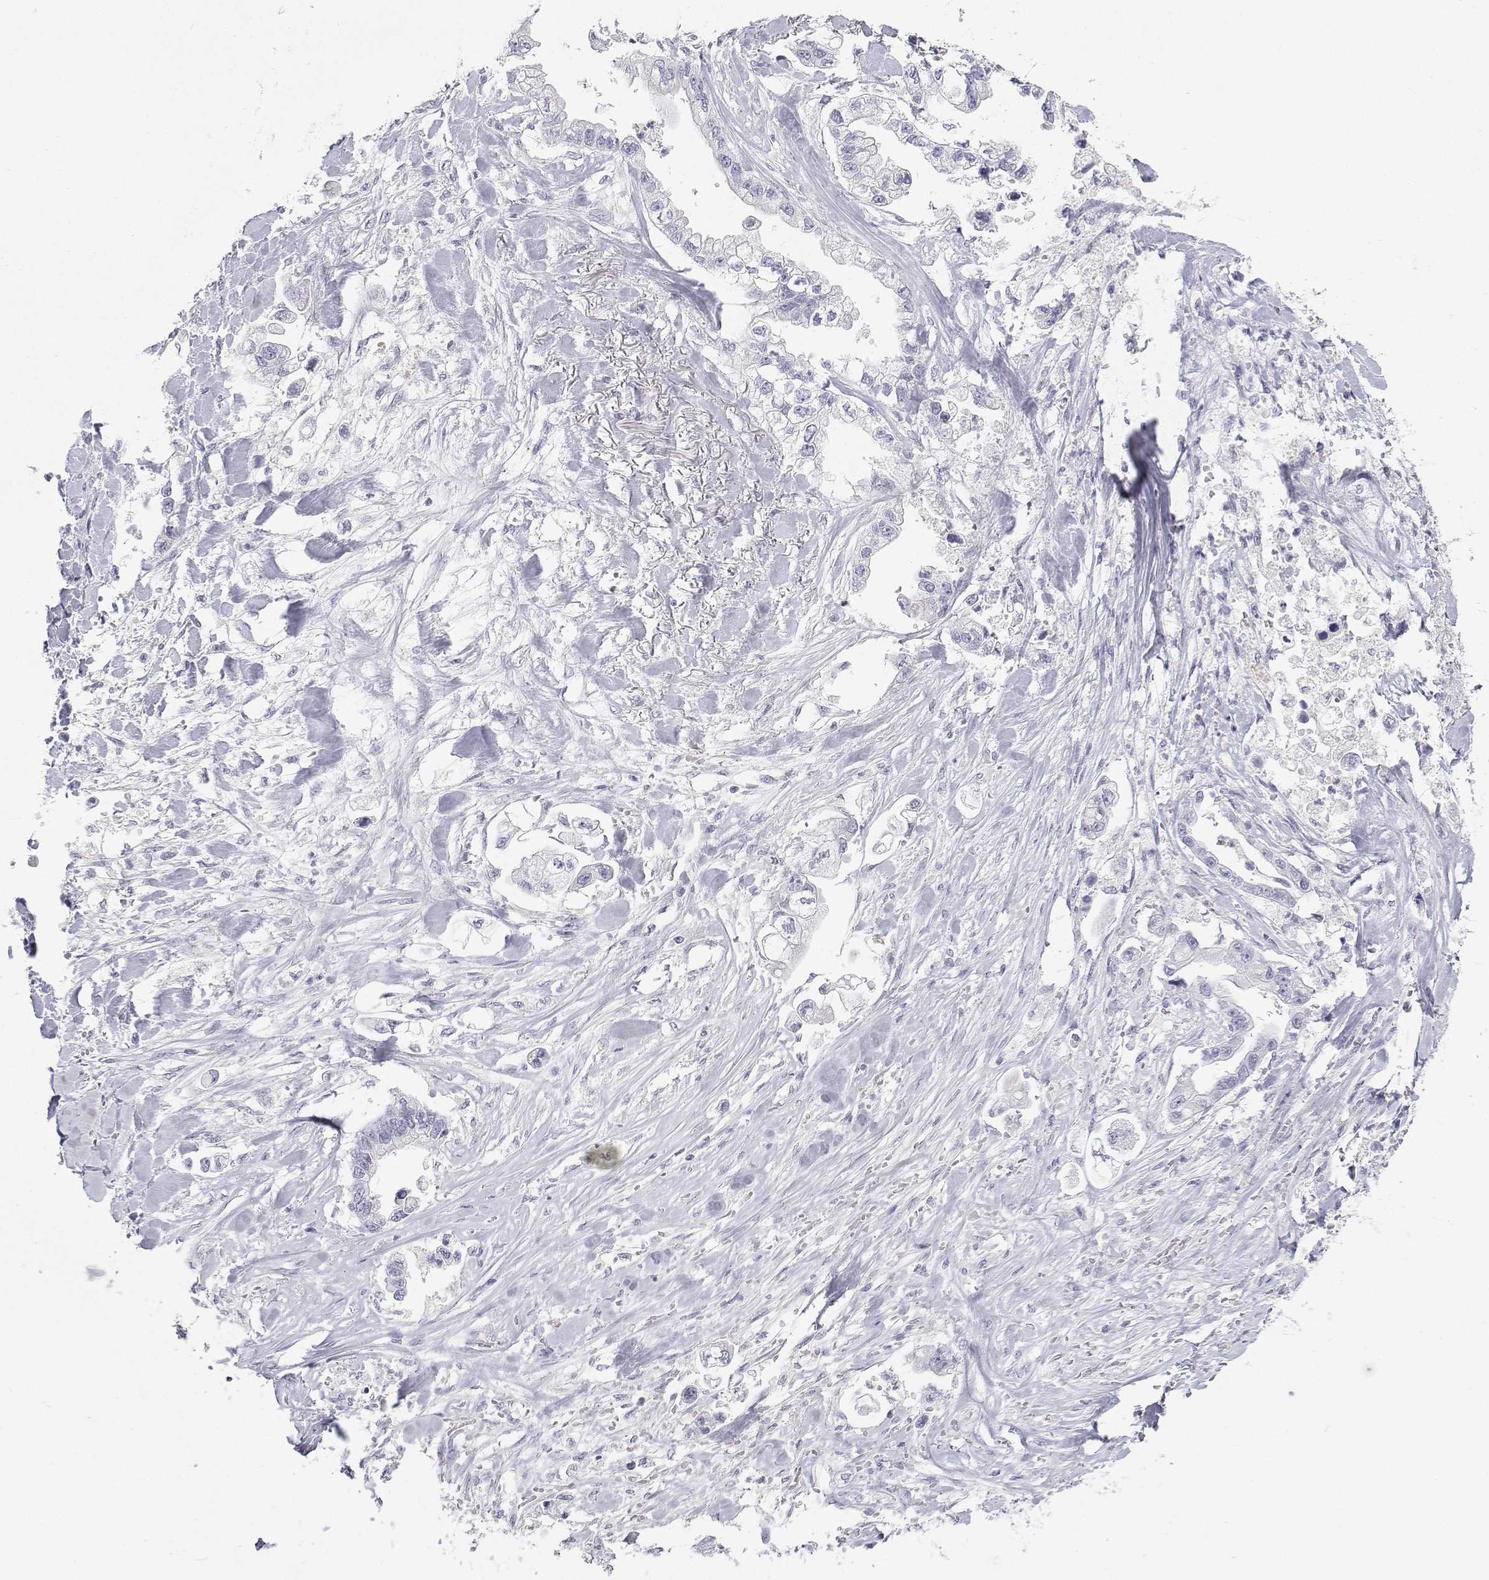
{"staining": {"intensity": "negative", "quantity": "none", "location": "none"}, "tissue": "stomach cancer", "cell_type": "Tumor cells", "image_type": "cancer", "snomed": [{"axis": "morphology", "description": "Adenocarcinoma, NOS"}, {"axis": "topography", "description": "Stomach"}], "caption": "Immunohistochemical staining of stomach cancer exhibits no significant expression in tumor cells.", "gene": "TTN", "patient": {"sex": "male", "age": 62}}